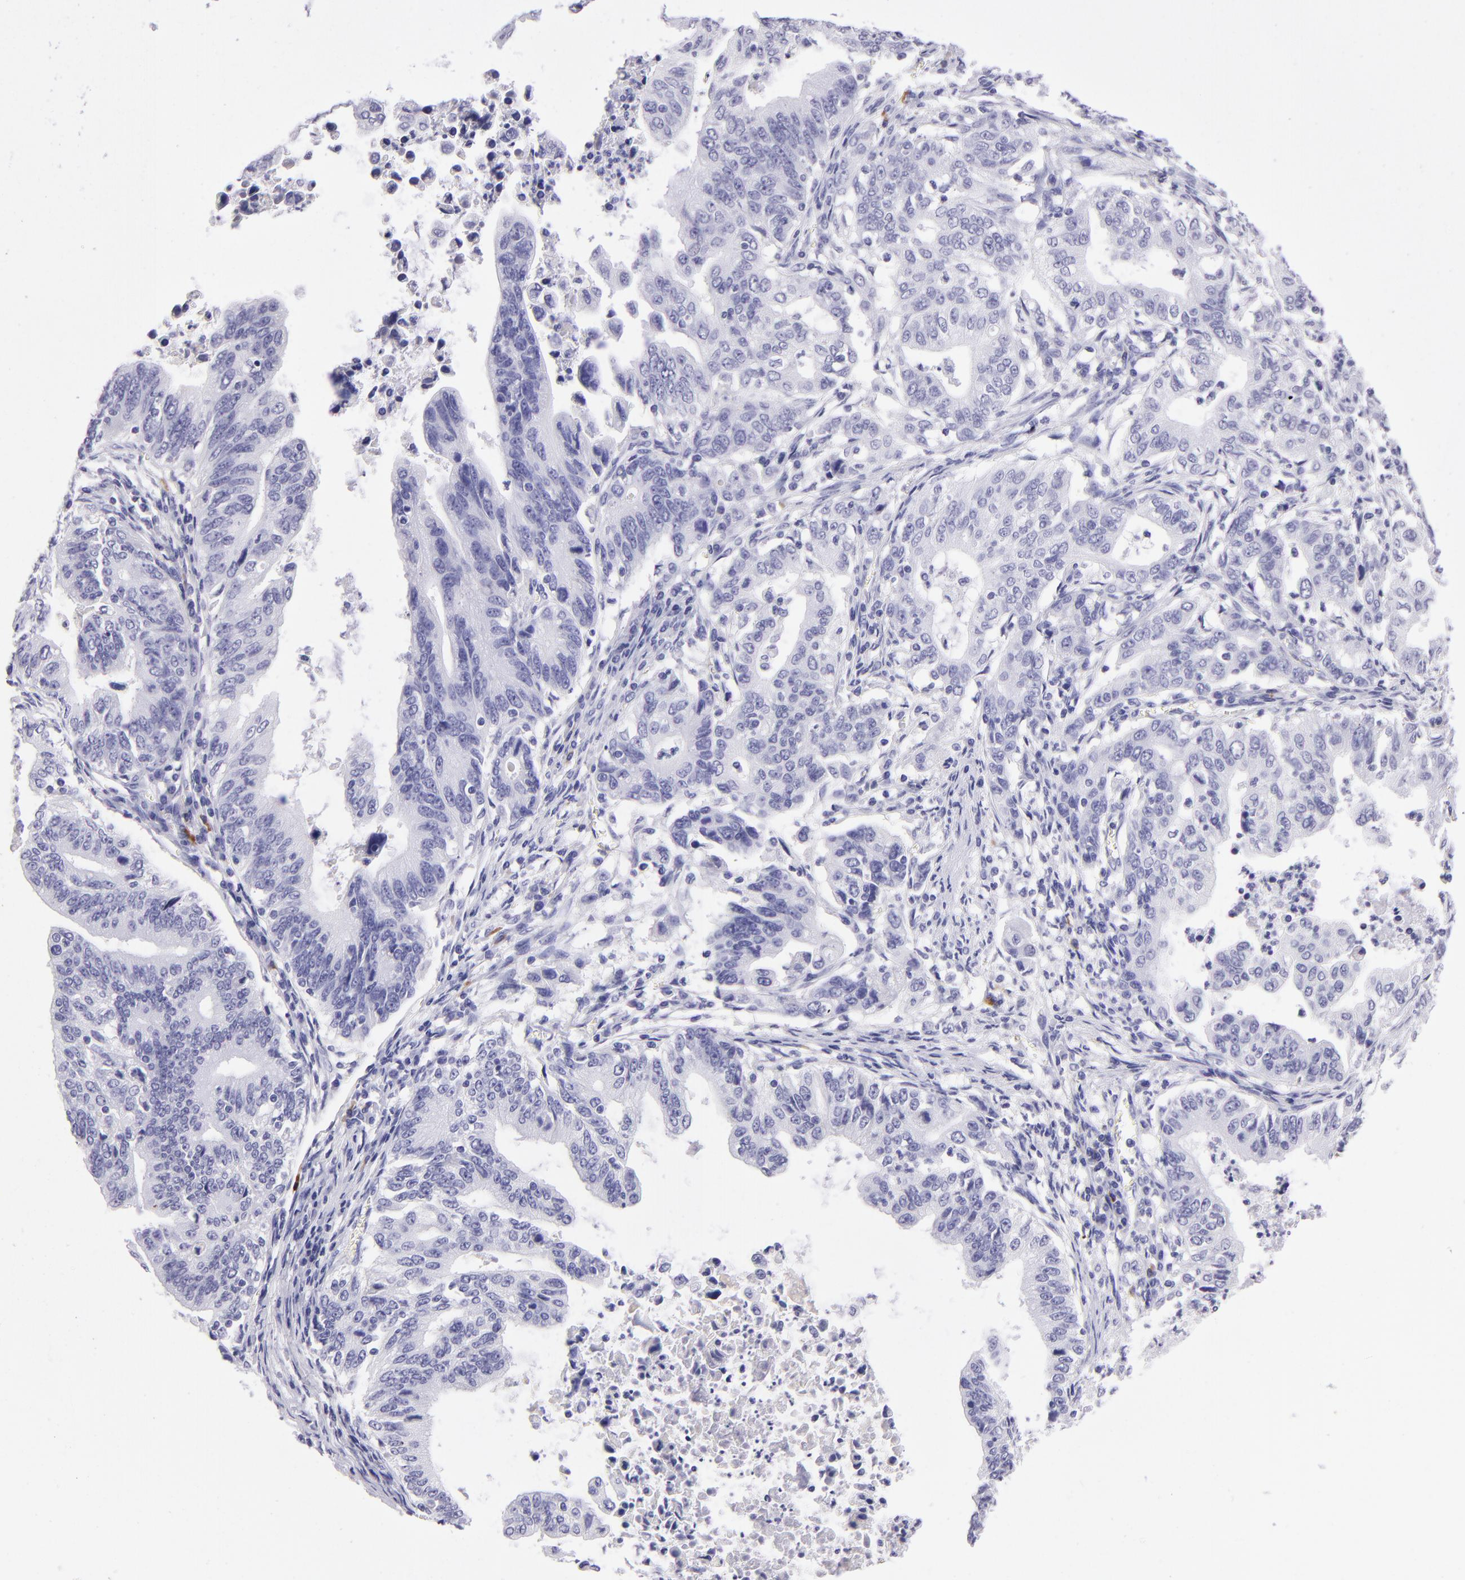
{"staining": {"intensity": "negative", "quantity": "none", "location": "none"}, "tissue": "stomach cancer", "cell_type": "Tumor cells", "image_type": "cancer", "snomed": [{"axis": "morphology", "description": "Adenocarcinoma, NOS"}, {"axis": "topography", "description": "Stomach, upper"}], "caption": "DAB immunohistochemical staining of stomach cancer exhibits no significant expression in tumor cells.", "gene": "TYRP1", "patient": {"sex": "female", "age": 50}}